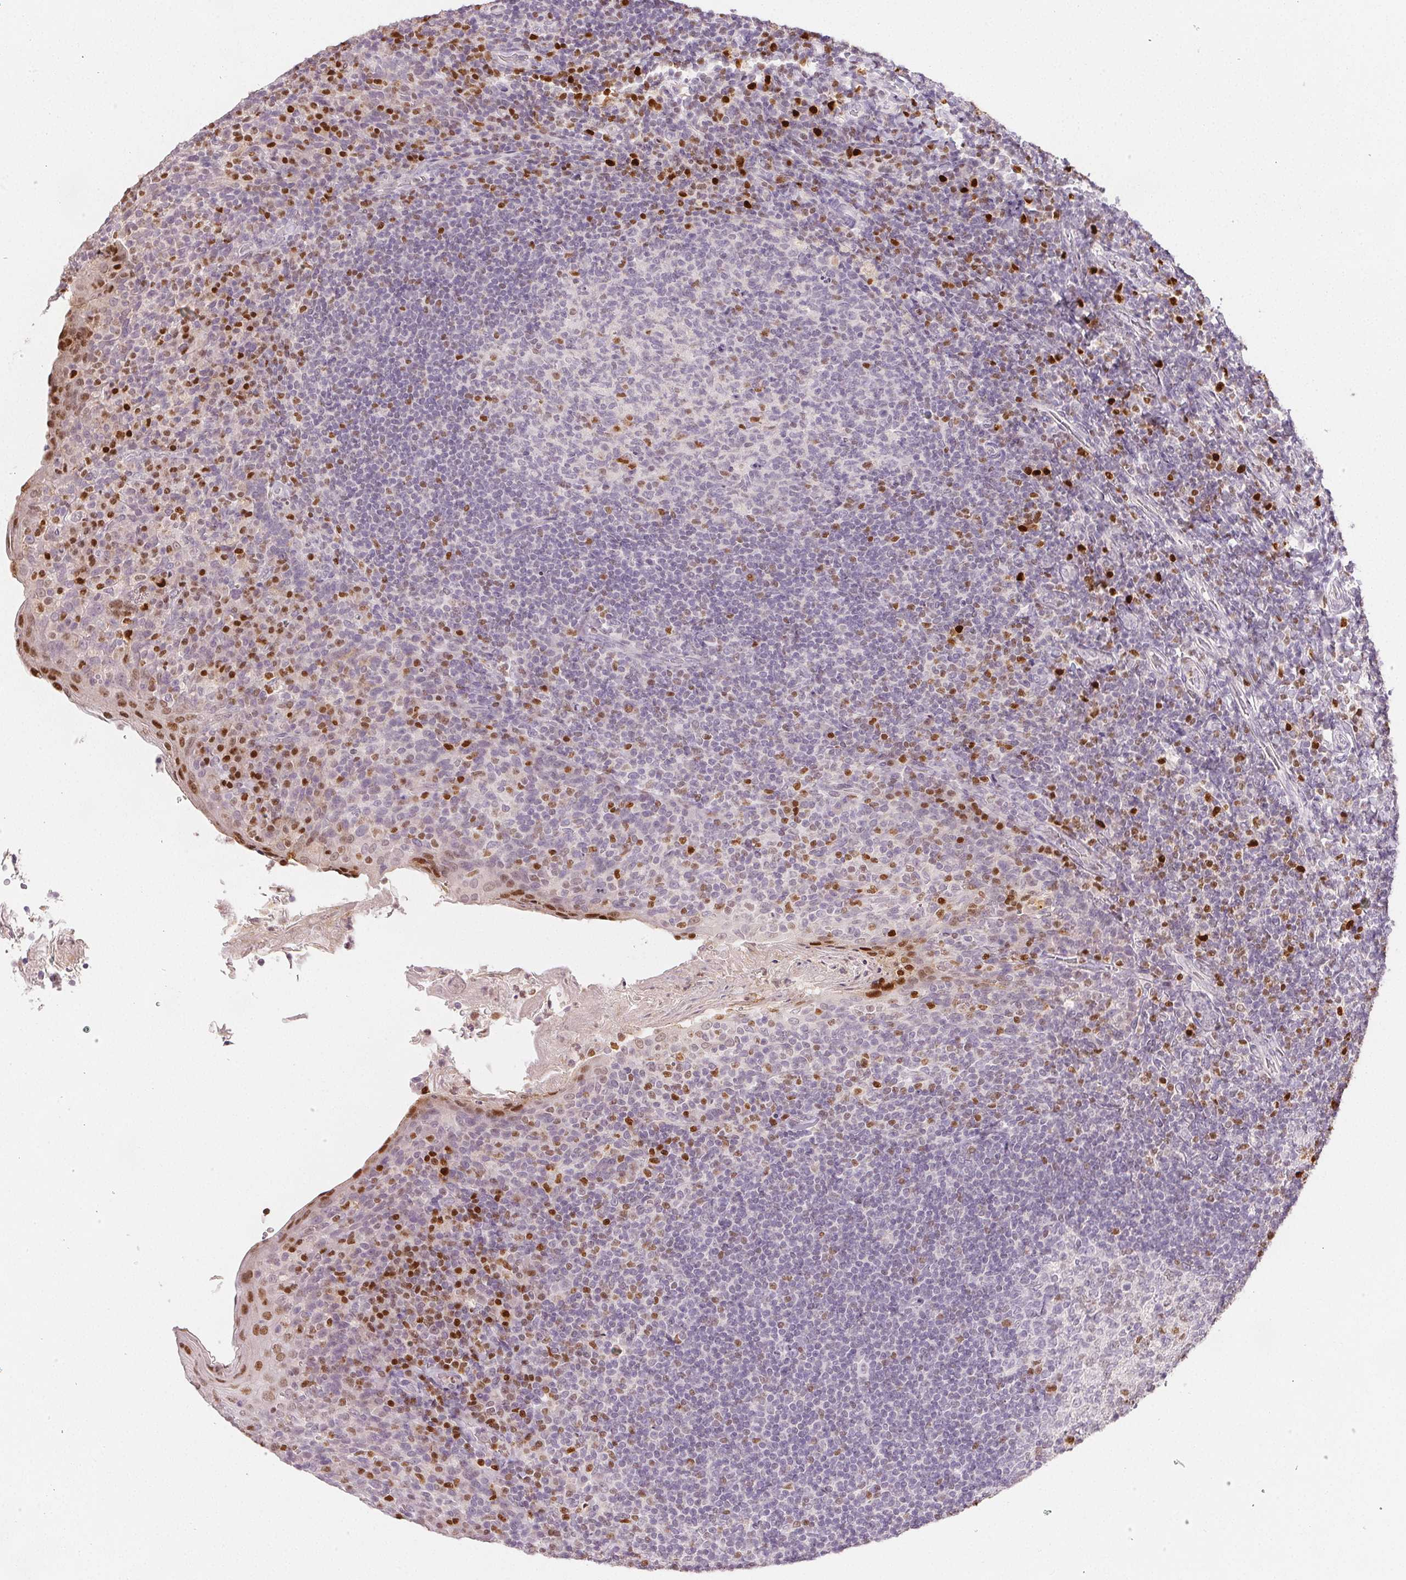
{"staining": {"intensity": "strong", "quantity": "<25%", "location": "nuclear"}, "tissue": "tonsil", "cell_type": "Germinal center cells", "image_type": "normal", "snomed": [{"axis": "morphology", "description": "Normal tissue, NOS"}, {"axis": "topography", "description": "Tonsil"}], "caption": "A high-resolution image shows immunohistochemistry staining of benign tonsil, which demonstrates strong nuclear positivity in about <25% of germinal center cells.", "gene": "RUNX2", "patient": {"sex": "female", "age": 10}}